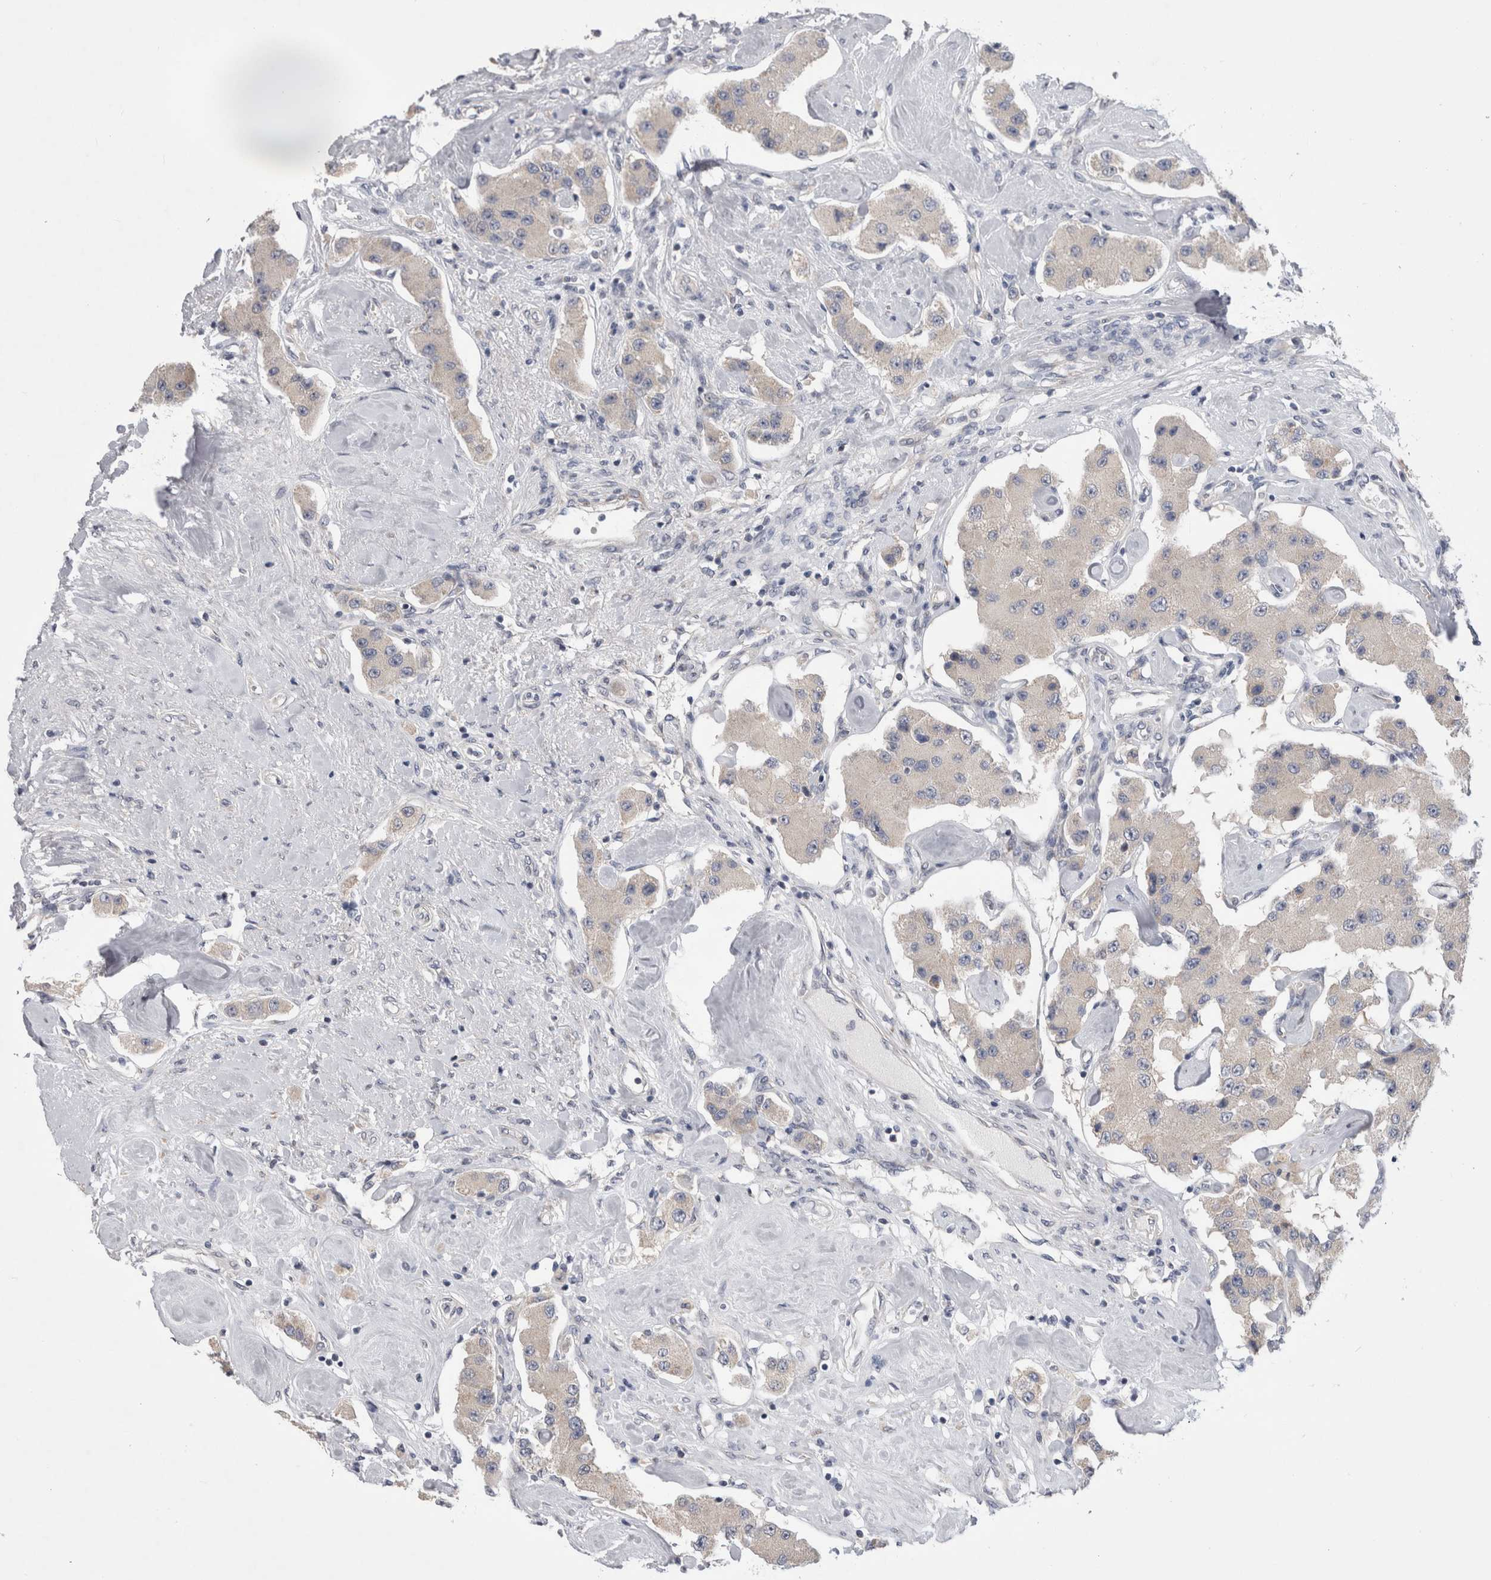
{"staining": {"intensity": "negative", "quantity": "none", "location": "none"}, "tissue": "carcinoid", "cell_type": "Tumor cells", "image_type": "cancer", "snomed": [{"axis": "morphology", "description": "Carcinoid, malignant, NOS"}, {"axis": "topography", "description": "Pancreas"}], "caption": "Immunohistochemistry of malignant carcinoid displays no positivity in tumor cells. The staining was performed using DAB to visualize the protein expression in brown, while the nuclei were stained in blue with hematoxylin (Magnification: 20x).", "gene": "ARHGAP29", "patient": {"sex": "male", "age": 41}}